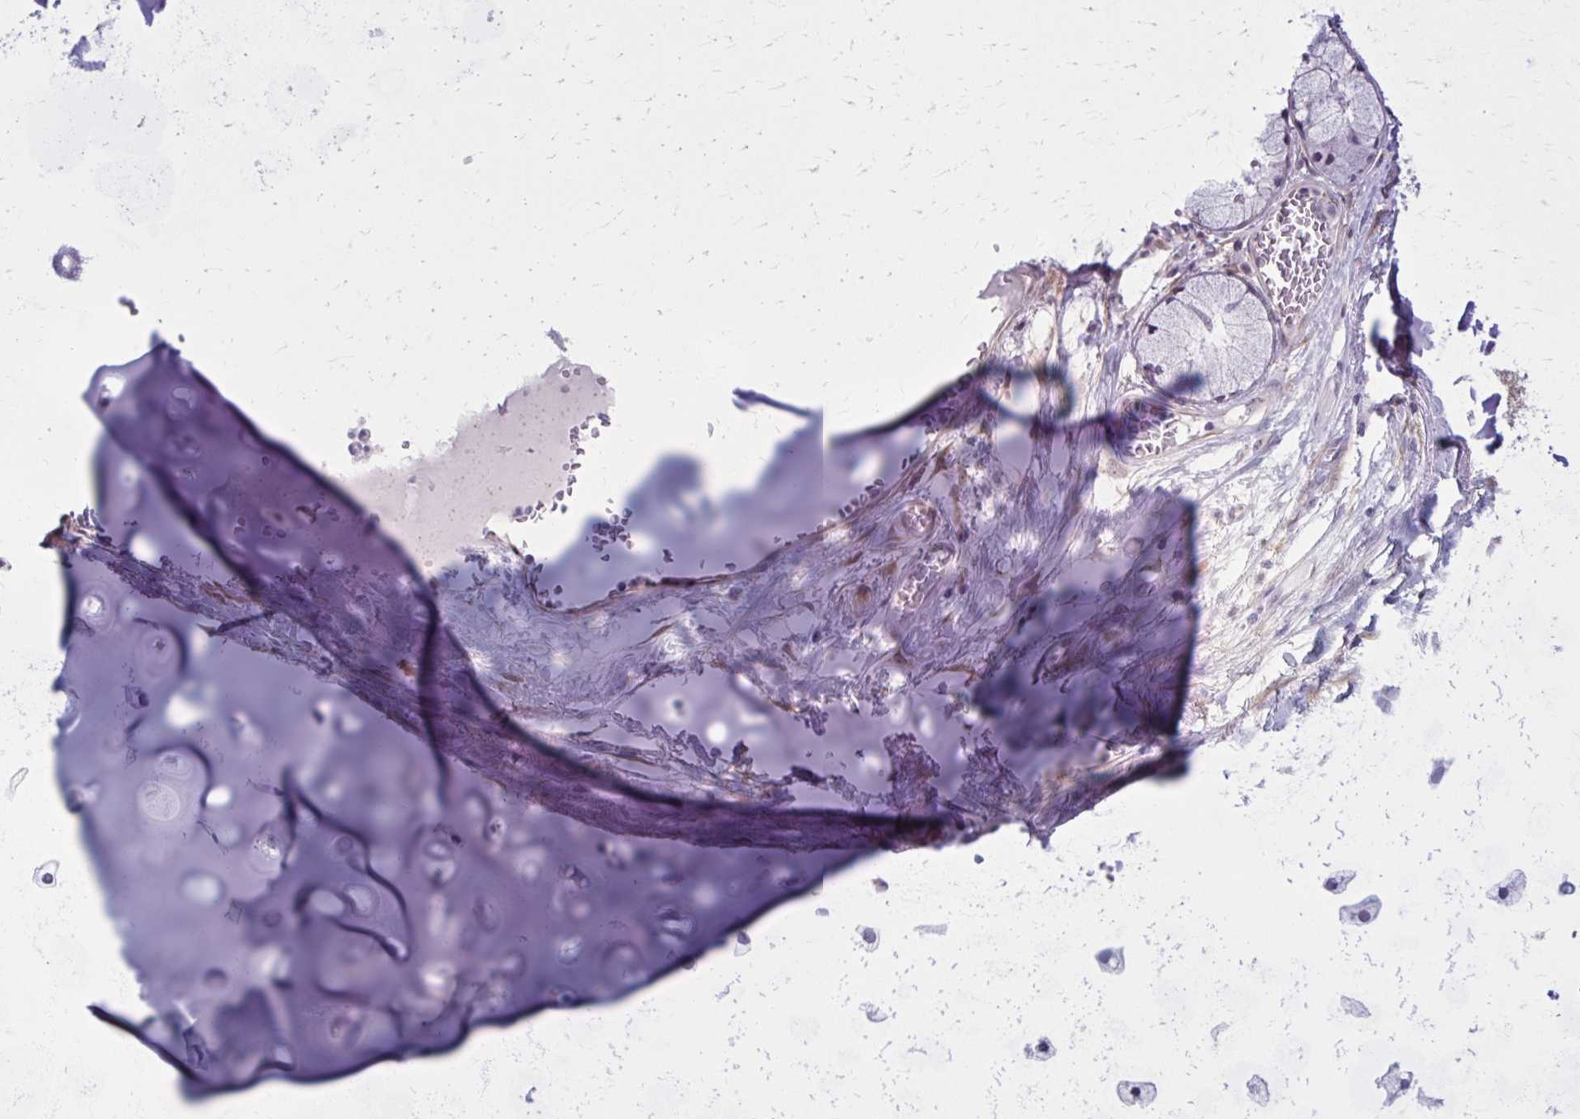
{"staining": {"intensity": "negative", "quantity": "none", "location": "none"}, "tissue": "adipose tissue", "cell_type": "Adipocytes", "image_type": "normal", "snomed": [{"axis": "morphology", "description": "Normal tissue, NOS"}, {"axis": "topography", "description": "Lymph node"}, {"axis": "topography", "description": "Bronchus"}], "caption": "Human adipose tissue stained for a protein using immunohistochemistry (IHC) exhibits no staining in adipocytes.", "gene": "NUMBL", "patient": {"sex": "male", "age": 56}}